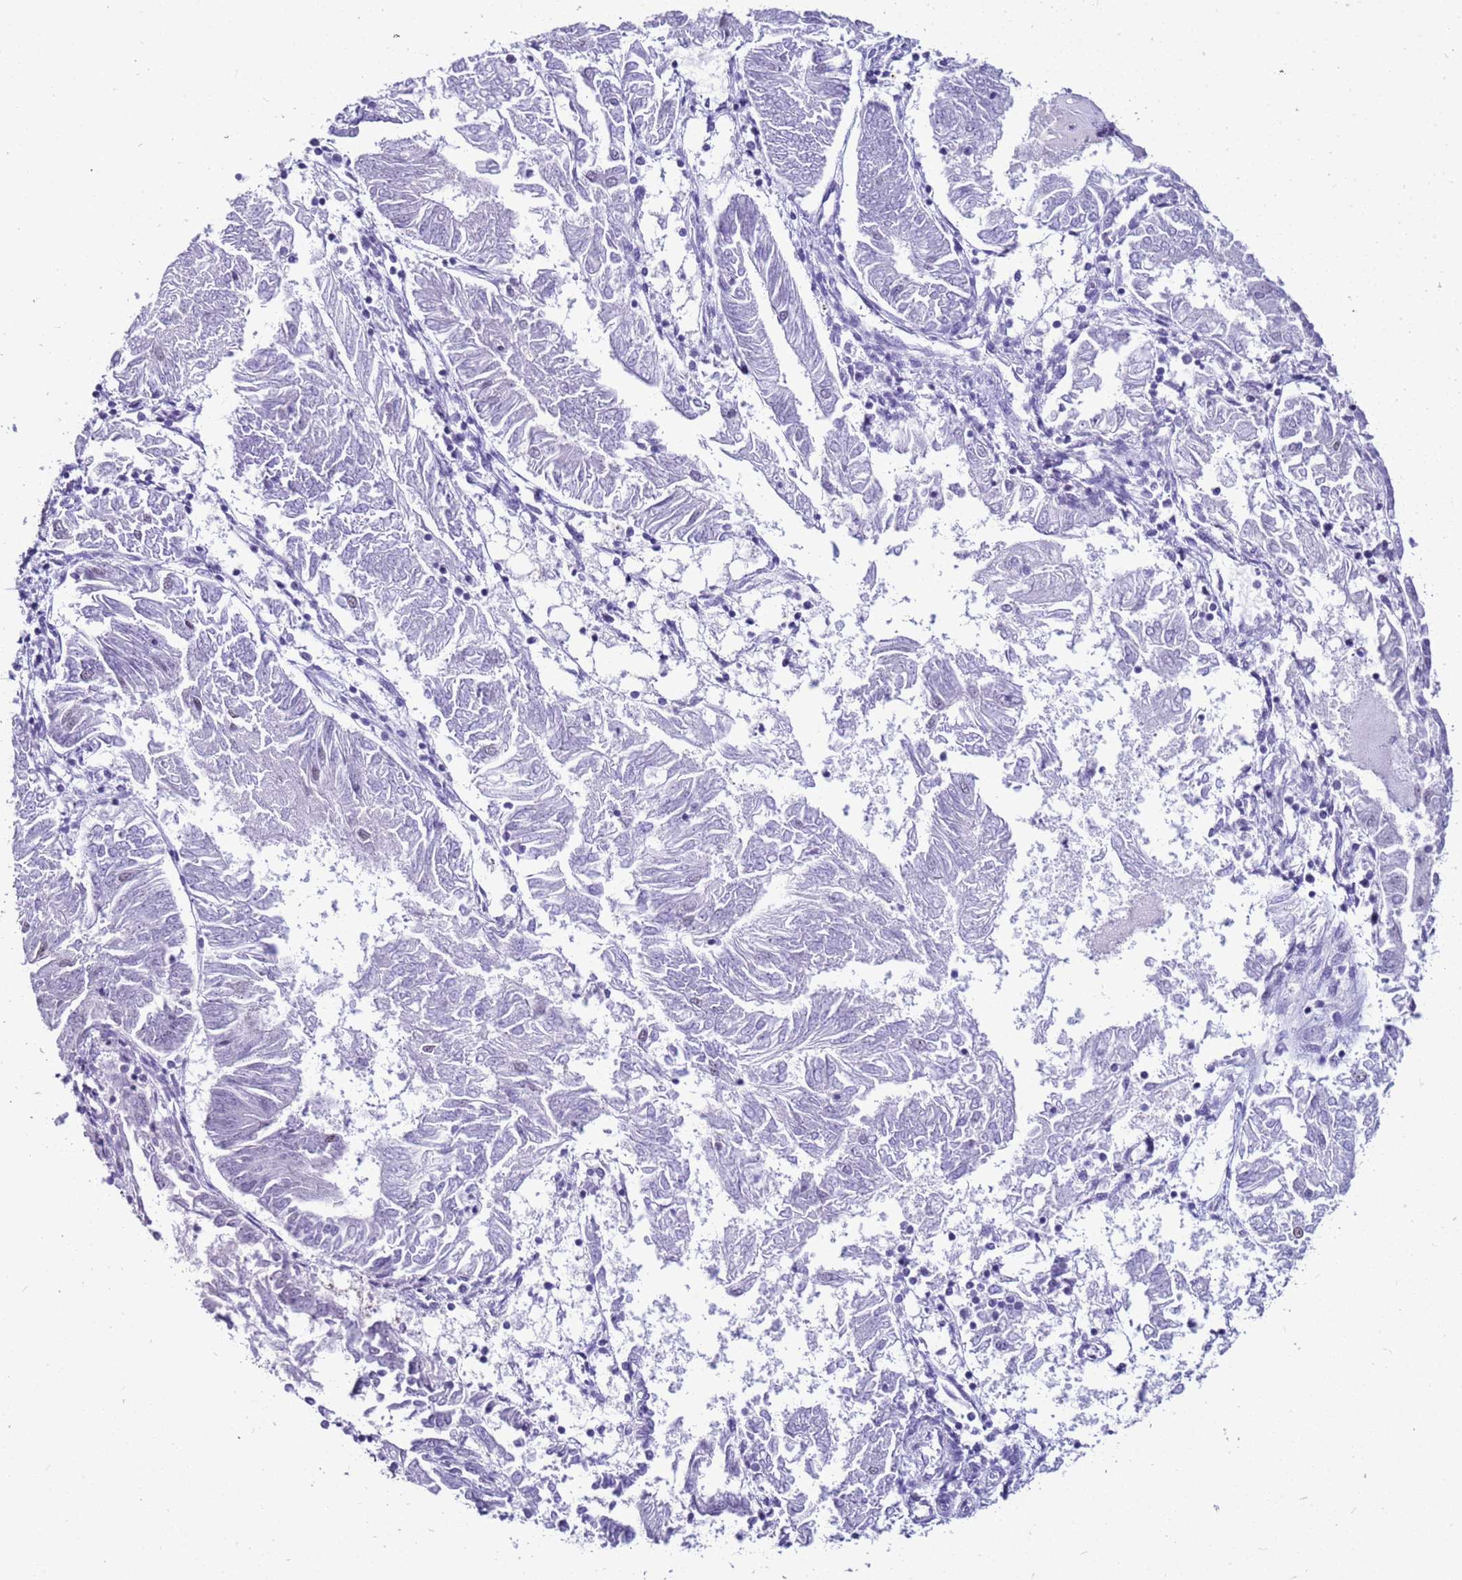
{"staining": {"intensity": "negative", "quantity": "none", "location": "none"}, "tissue": "endometrial cancer", "cell_type": "Tumor cells", "image_type": "cancer", "snomed": [{"axis": "morphology", "description": "Adenocarcinoma, NOS"}, {"axis": "topography", "description": "Endometrium"}], "caption": "This photomicrograph is of endometrial cancer (adenocarcinoma) stained with immunohistochemistry to label a protein in brown with the nuclei are counter-stained blue. There is no positivity in tumor cells.", "gene": "DHX15", "patient": {"sex": "female", "age": 58}}